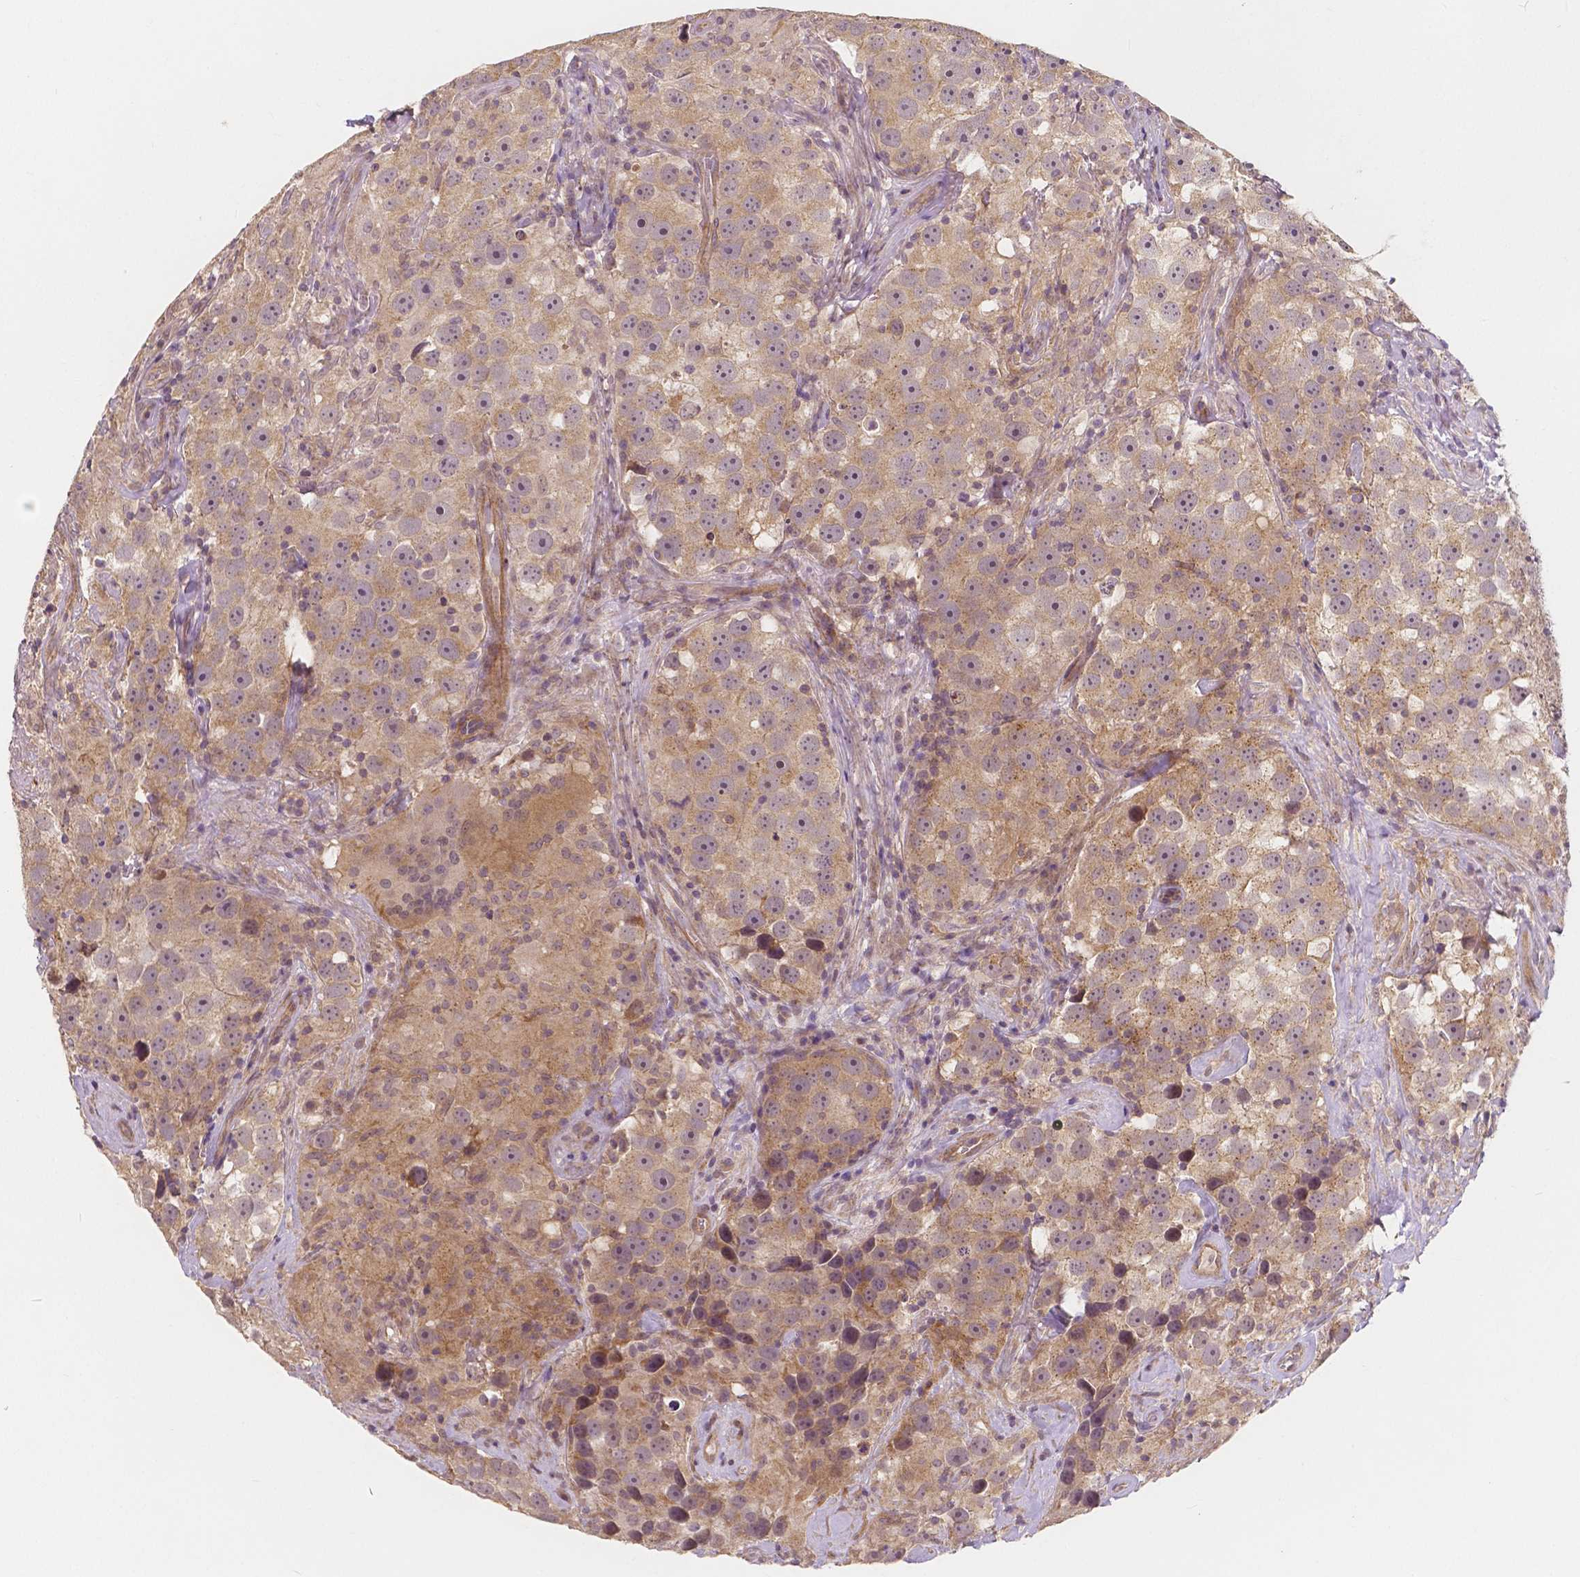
{"staining": {"intensity": "weak", "quantity": "25%-75%", "location": "cytoplasmic/membranous"}, "tissue": "testis cancer", "cell_type": "Tumor cells", "image_type": "cancer", "snomed": [{"axis": "morphology", "description": "Seminoma, NOS"}, {"axis": "topography", "description": "Testis"}], "caption": "Immunohistochemistry (IHC) of human testis seminoma shows low levels of weak cytoplasmic/membranous positivity in approximately 25%-75% of tumor cells. The staining was performed using DAB, with brown indicating positive protein expression. Nuclei are stained blue with hematoxylin.", "gene": "SNX12", "patient": {"sex": "male", "age": 49}}